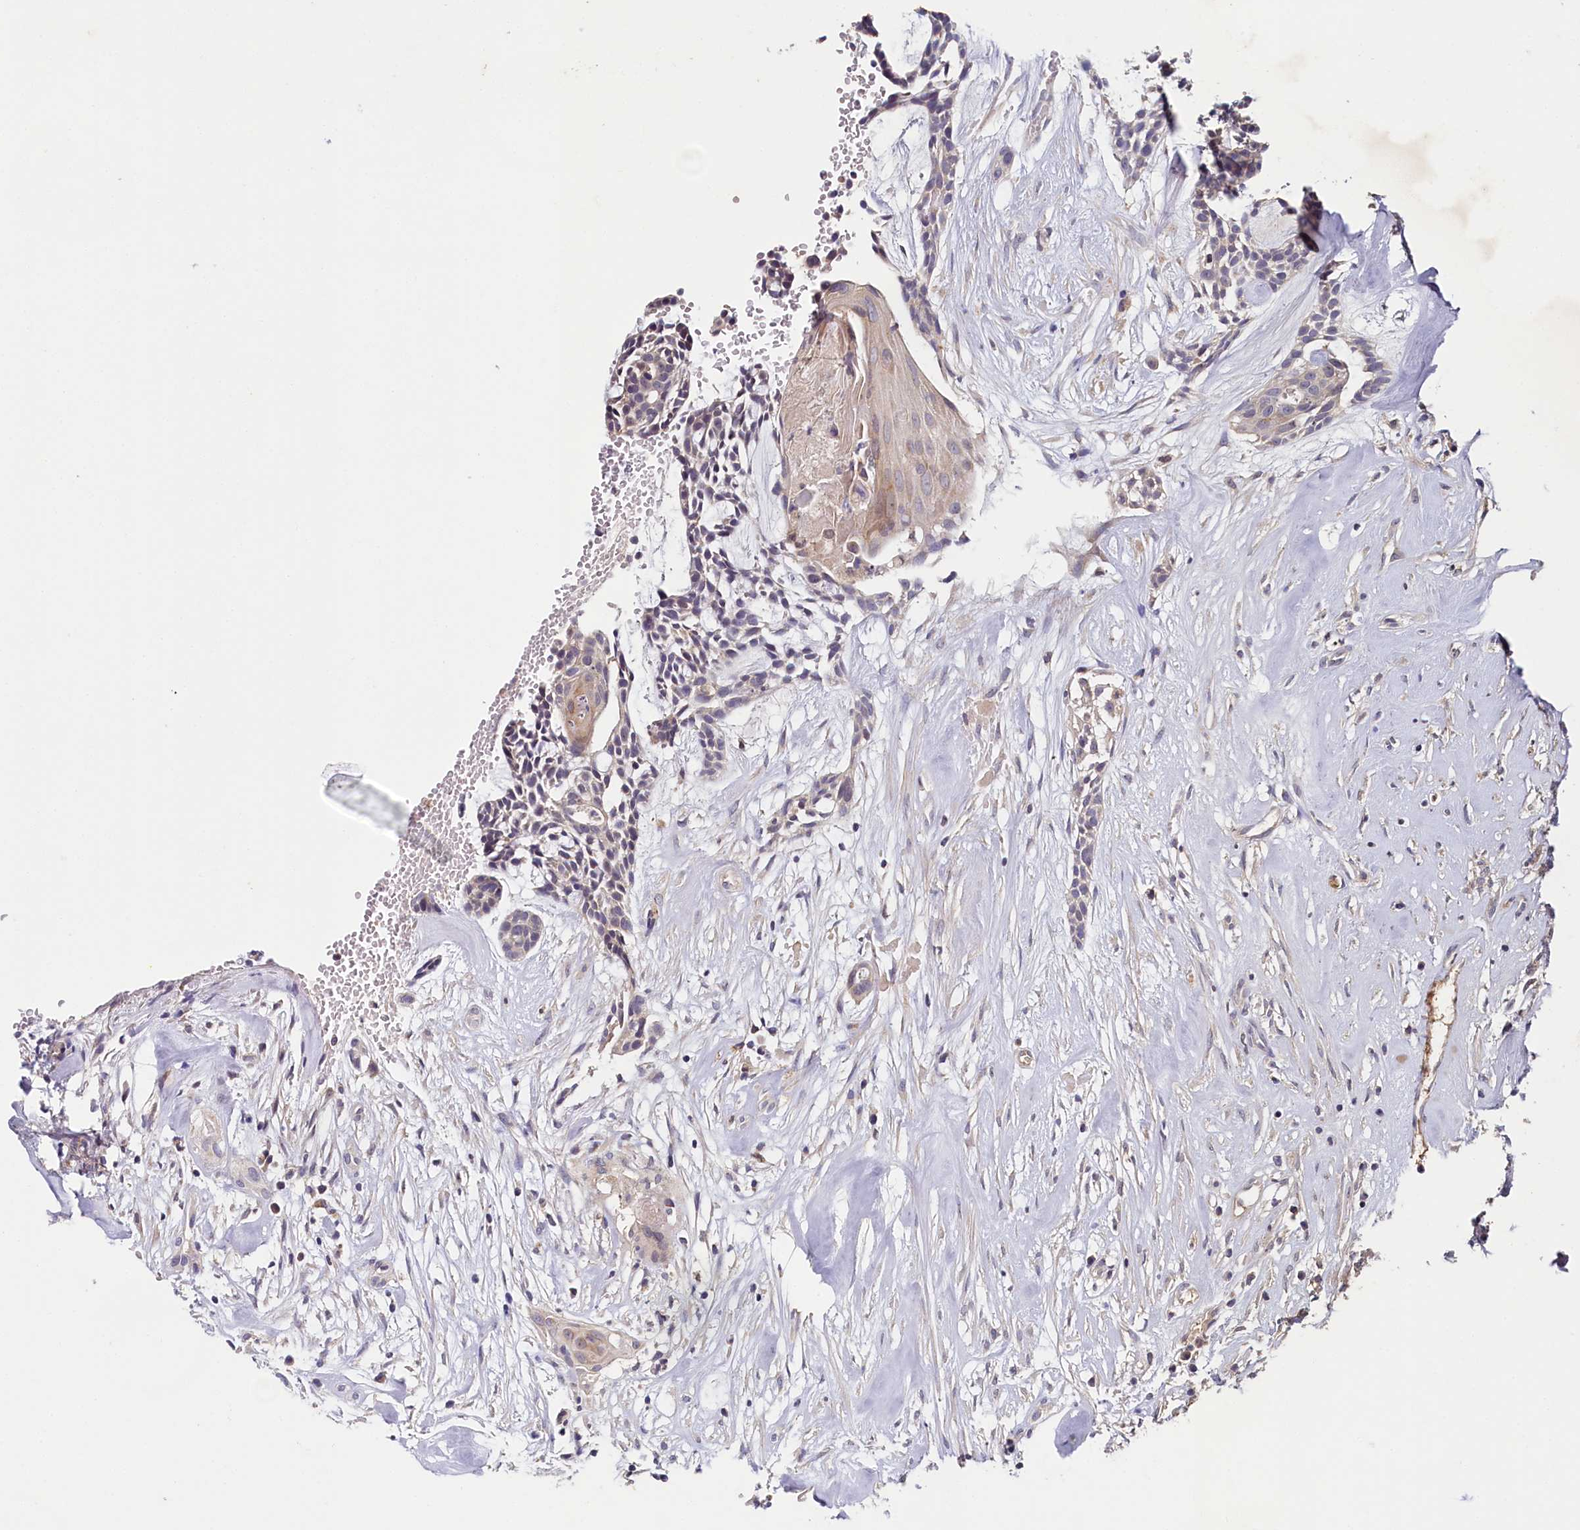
{"staining": {"intensity": "negative", "quantity": "none", "location": "none"}, "tissue": "head and neck cancer", "cell_type": "Tumor cells", "image_type": "cancer", "snomed": [{"axis": "morphology", "description": "Adenocarcinoma, NOS"}, {"axis": "topography", "description": "Subcutis"}, {"axis": "topography", "description": "Head-Neck"}], "caption": "Histopathology image shows no protein positivity in tumor cells of head and neck cancer tissue.", "gene": "SPINK9", "patient": {"sex": "female", "age": 73}}